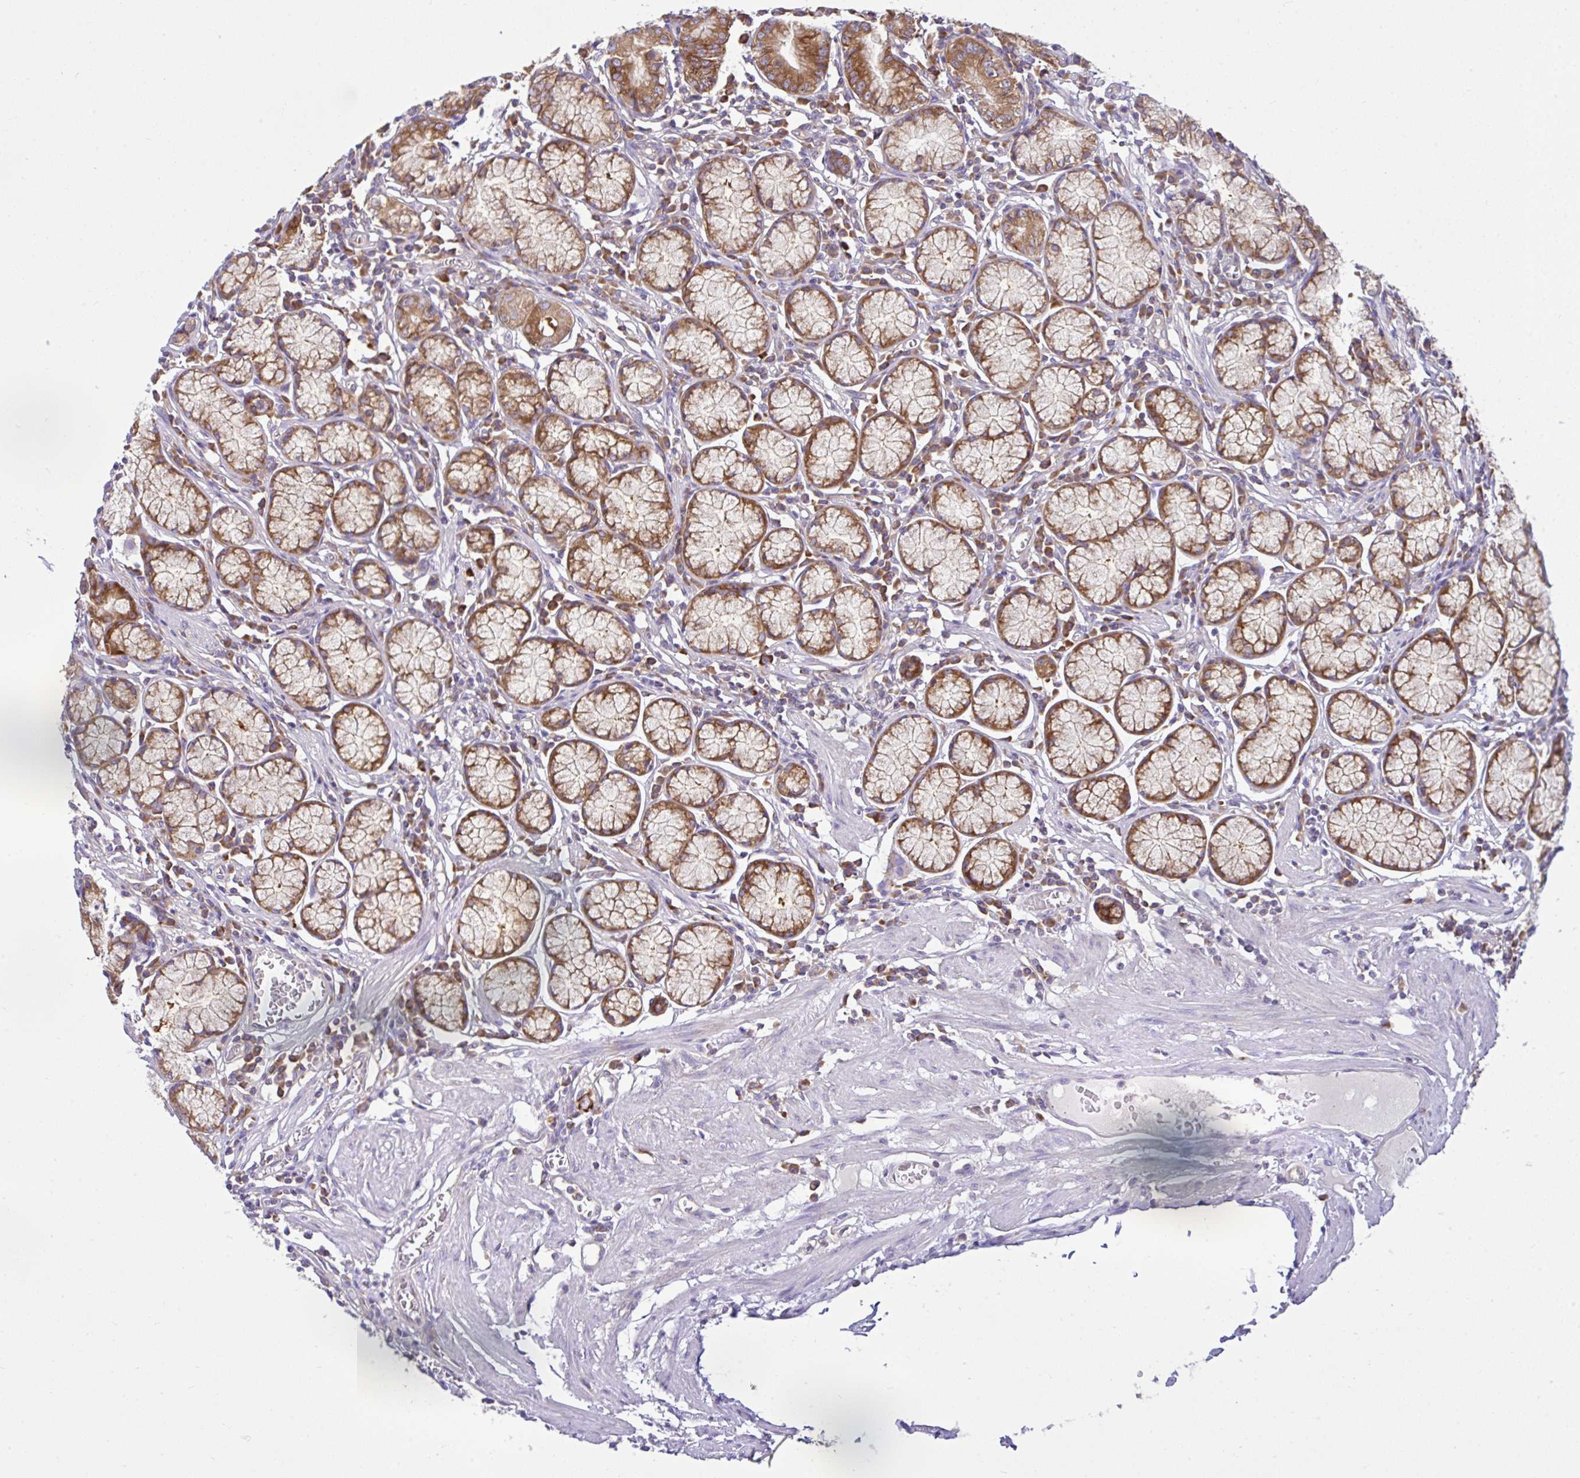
{"staining": {"intensity": "strong", "quantity": ">75%", "location": "cytoplasmic/membranous"}, "tissue": "stomach", "cell_type": "Glandular cells", "image_type": "normal", "snomed": [{"axis": "morphology", "description": "Normal tissue, NOS"}, {"axis": "topography", "description": "Stomach"}], "caption": "About >75% of glandular cells in unremarkable stomach show strong cytoplasmic/membranous protein positivity as visualized by brown immunohistochemical staining.", "gene": "LARS1", "patient": {"sex": "male", "age": 55}}